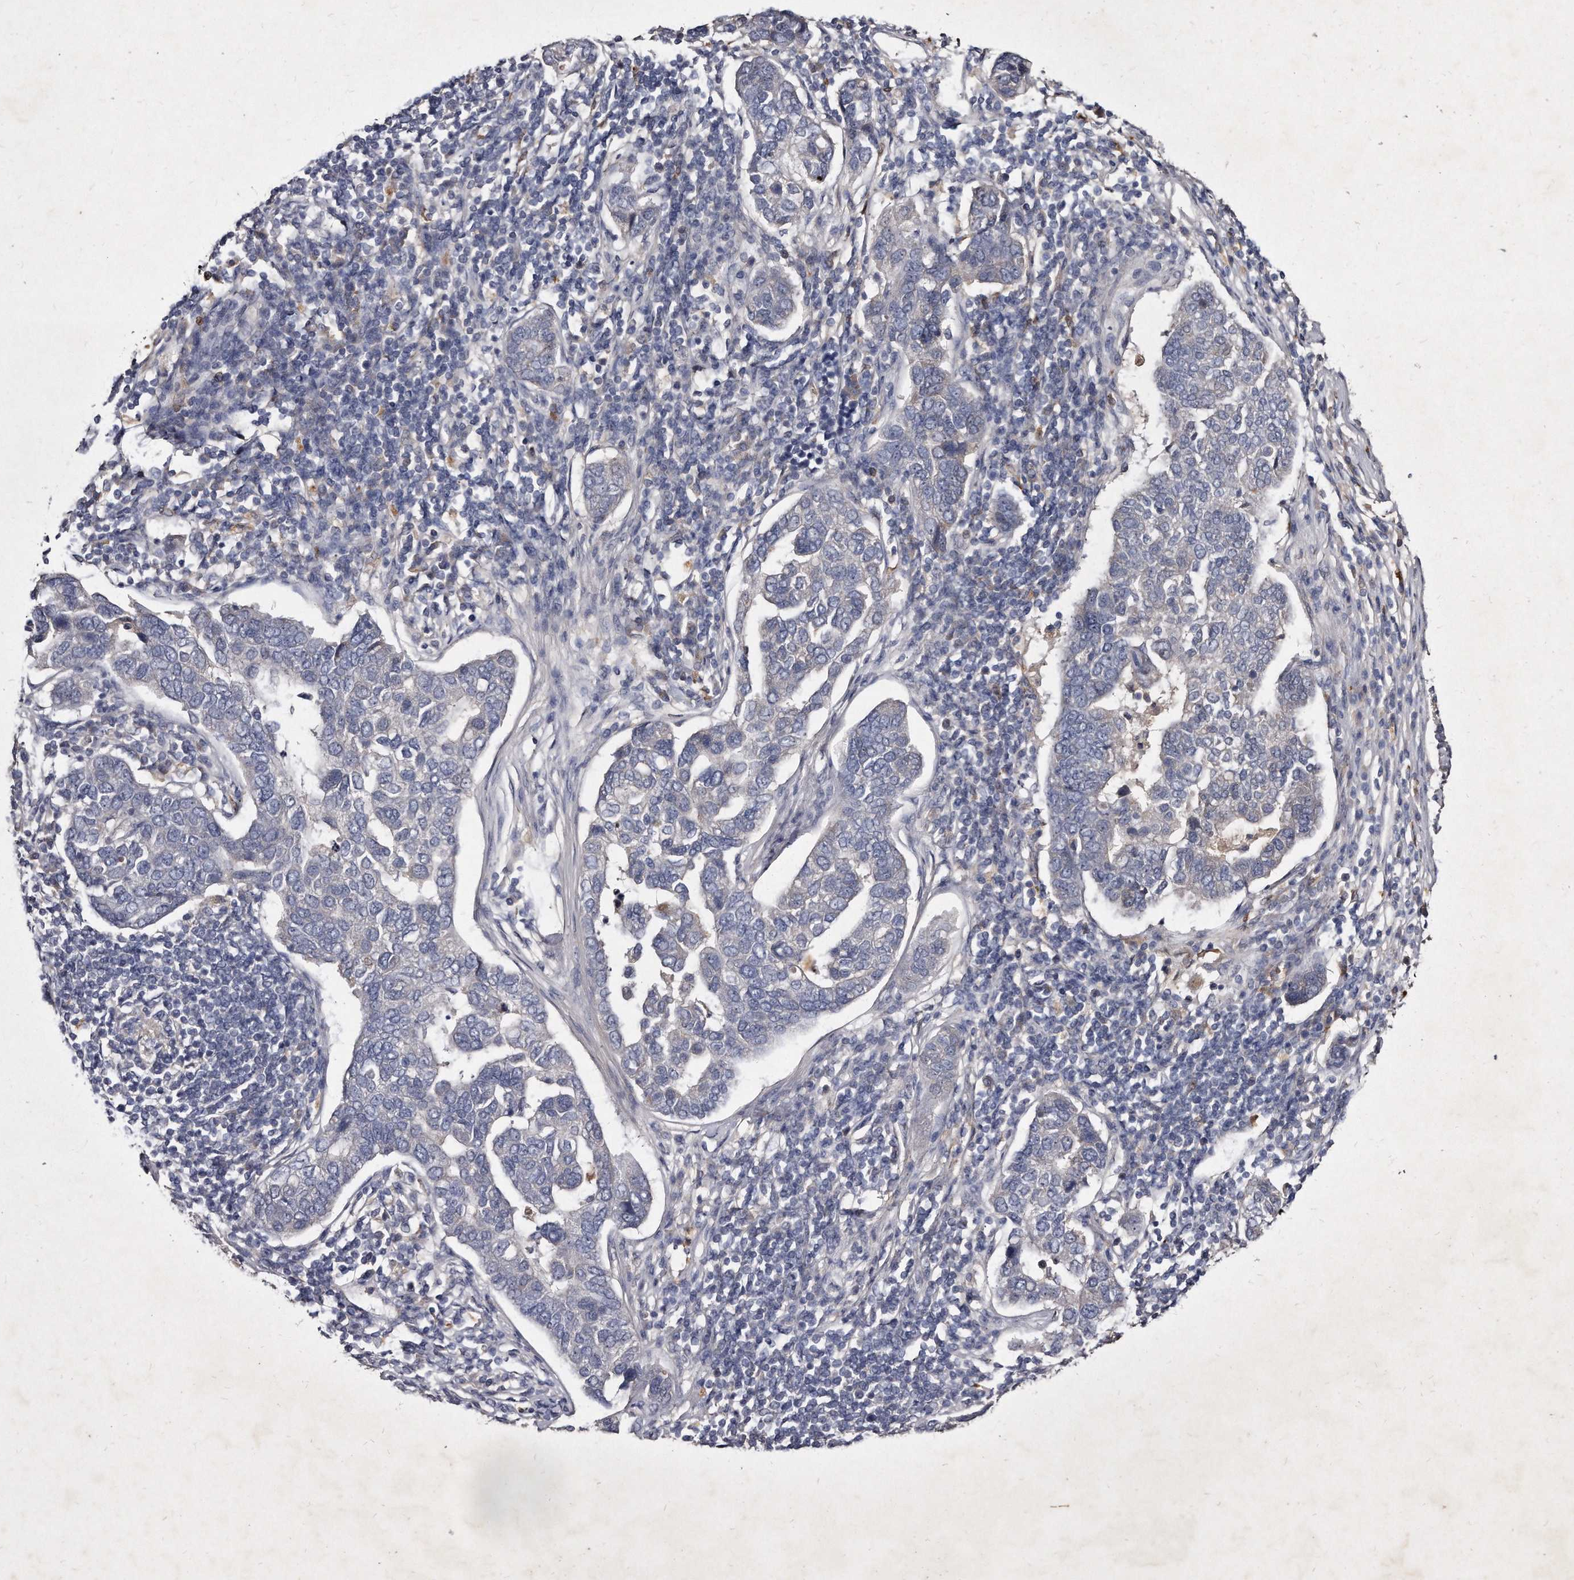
{"staining": {"intensity": "negative", "quantity": "none", "location": "none"}, "tissue": "pancreatic cancer", "cell_type": "Tumor cells", "image_type": "cancer", "snomed": [{"axis": "morphology", "description": "Adenocarcinoma, NOS"}, {"axis": "topography", "description": "Pancreas"}], "caption": "Immunohistochemistry photomicrograph of pancreatic adenocarcinoma stained for a protein (brown), which displays no expression in tumor cells. Brightfield microscopy of immunohistochemistry stained with DAB (brown) and hematoxylin (blue), captured at high magnification.", "gene": "KLHDC3", "patient": {"sex": "female", "age": 61}}